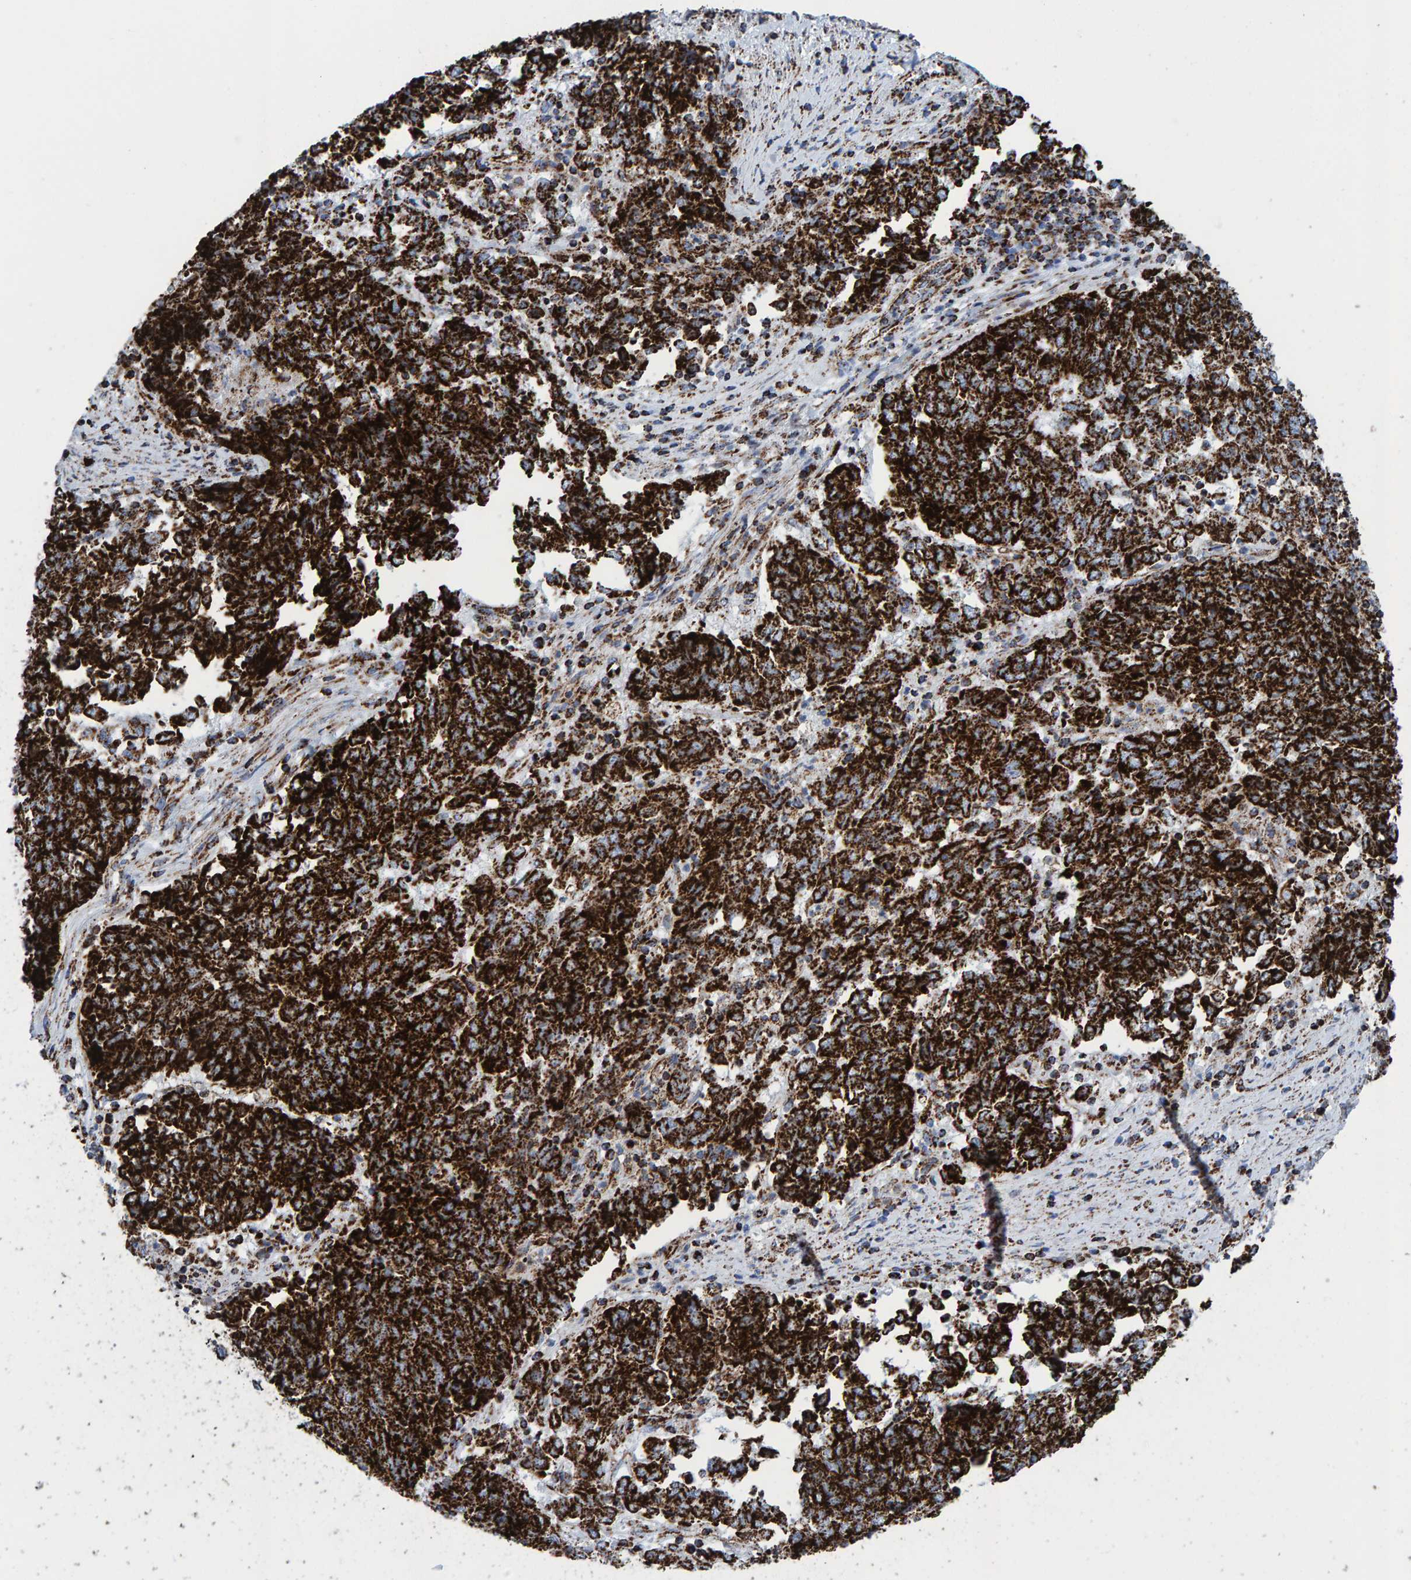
{"staining": {"intensity": "strong", "quantity": ">75%", "location": "cytoplasmic/membranous"}, "tissue": "endometrial cancer", "cell_type": "Tumor cells", "image_type": "cancer", "snomed": [{"axis": "morphology", "description": "Adenocarcinoma, NOS"}, {"axis": "topography", "description": "Endometrium"}], "caption": "Immunohistochemical staining of human endometrial cancer displays high levels of strong cytoplasmic/membranous protein staining in about >75% of tumor cells. (DAB (3,3'-diaminobenzidine) IHC, brown staining for protein, blue staining for nuclei).", "gene": "ENSG00000262660", "patient": {"sex": "female", "age": 80}}